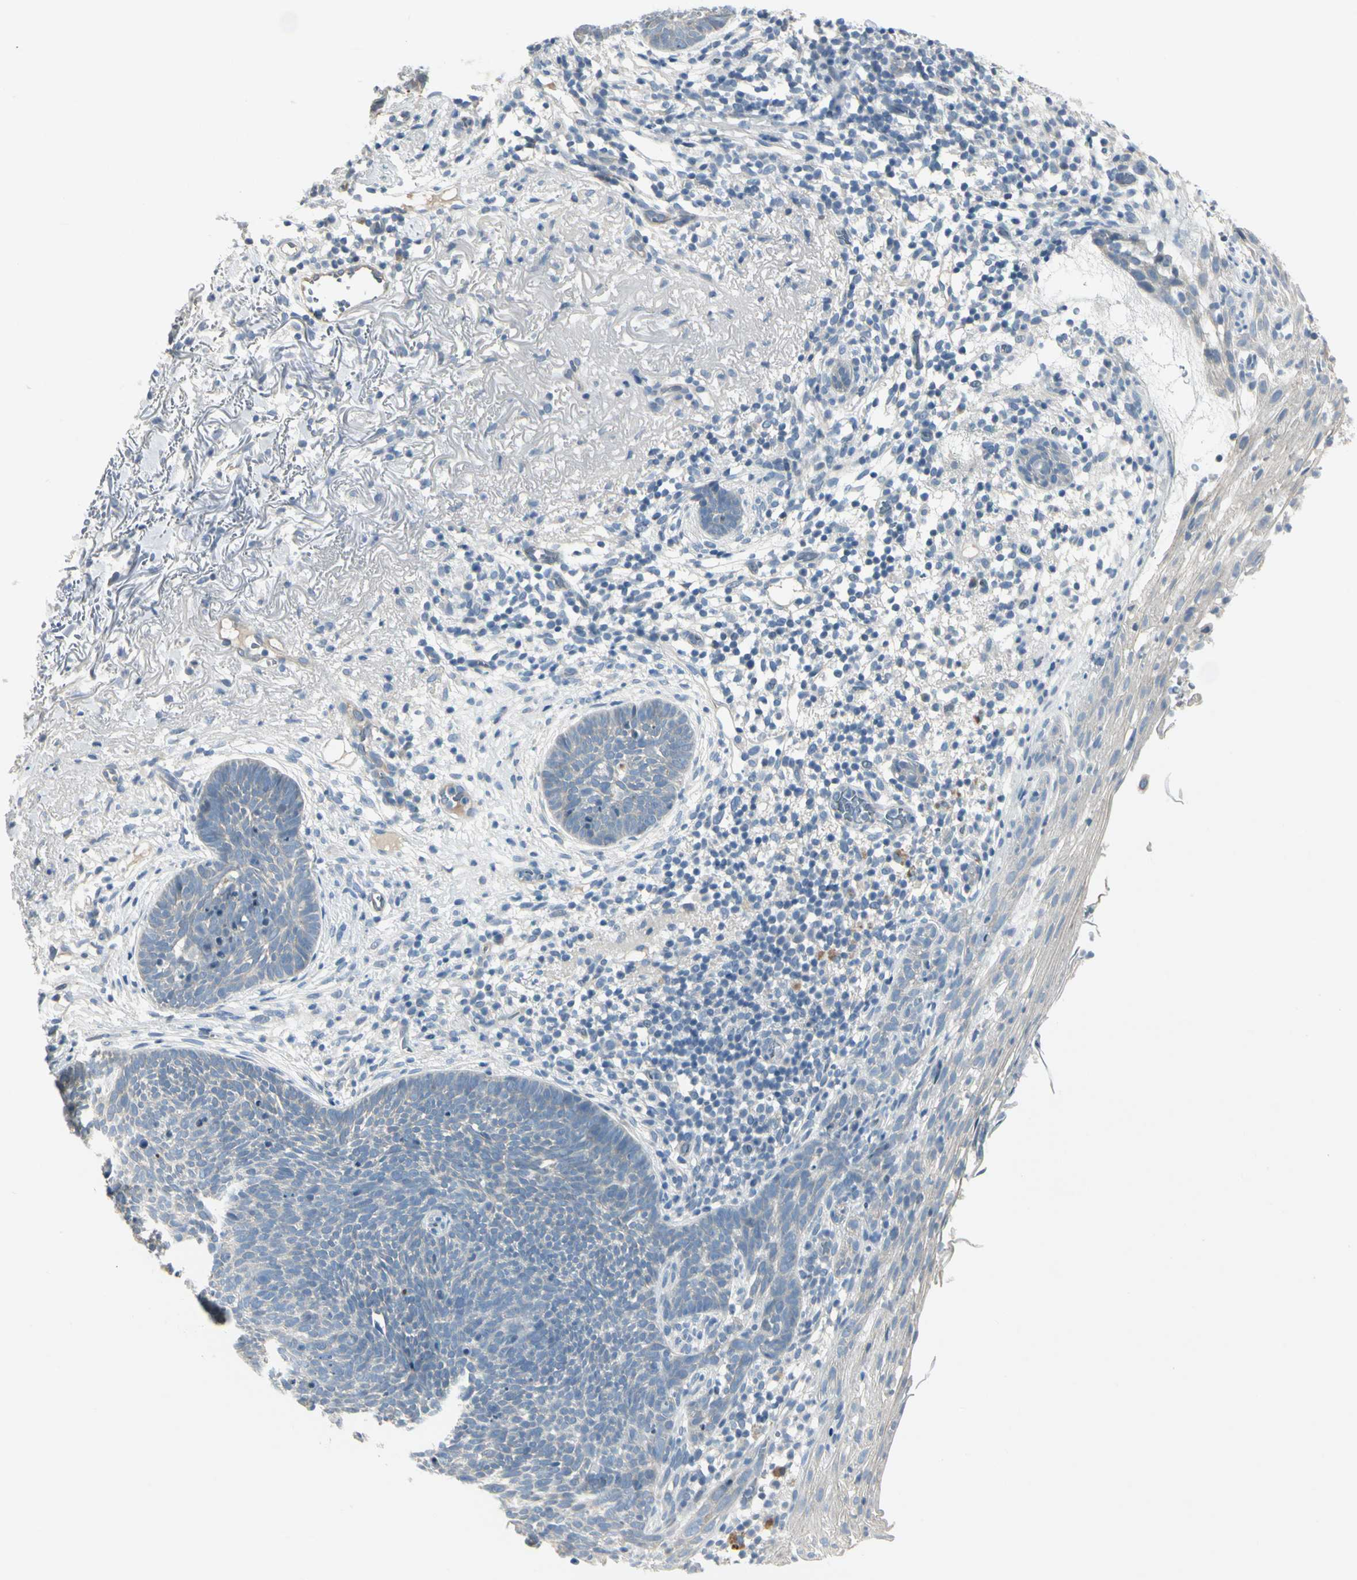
{"staining": {"intensity": "negative", "quantity": "none", "location": "none"}, "tissue": "skin cancer", "cell_type": "Tumor cells", "image_type": "cancer", "snomed": [{"axis": "morphology", "description": "Basal cell carcinoma"}, {"axis": "topography", "description": "Skin"}], "caption": "Tumor cells are negative for protein expression in human skin cancer.", "gene": "SPINK4", "patient": {"sex": "female", "age": 70}}